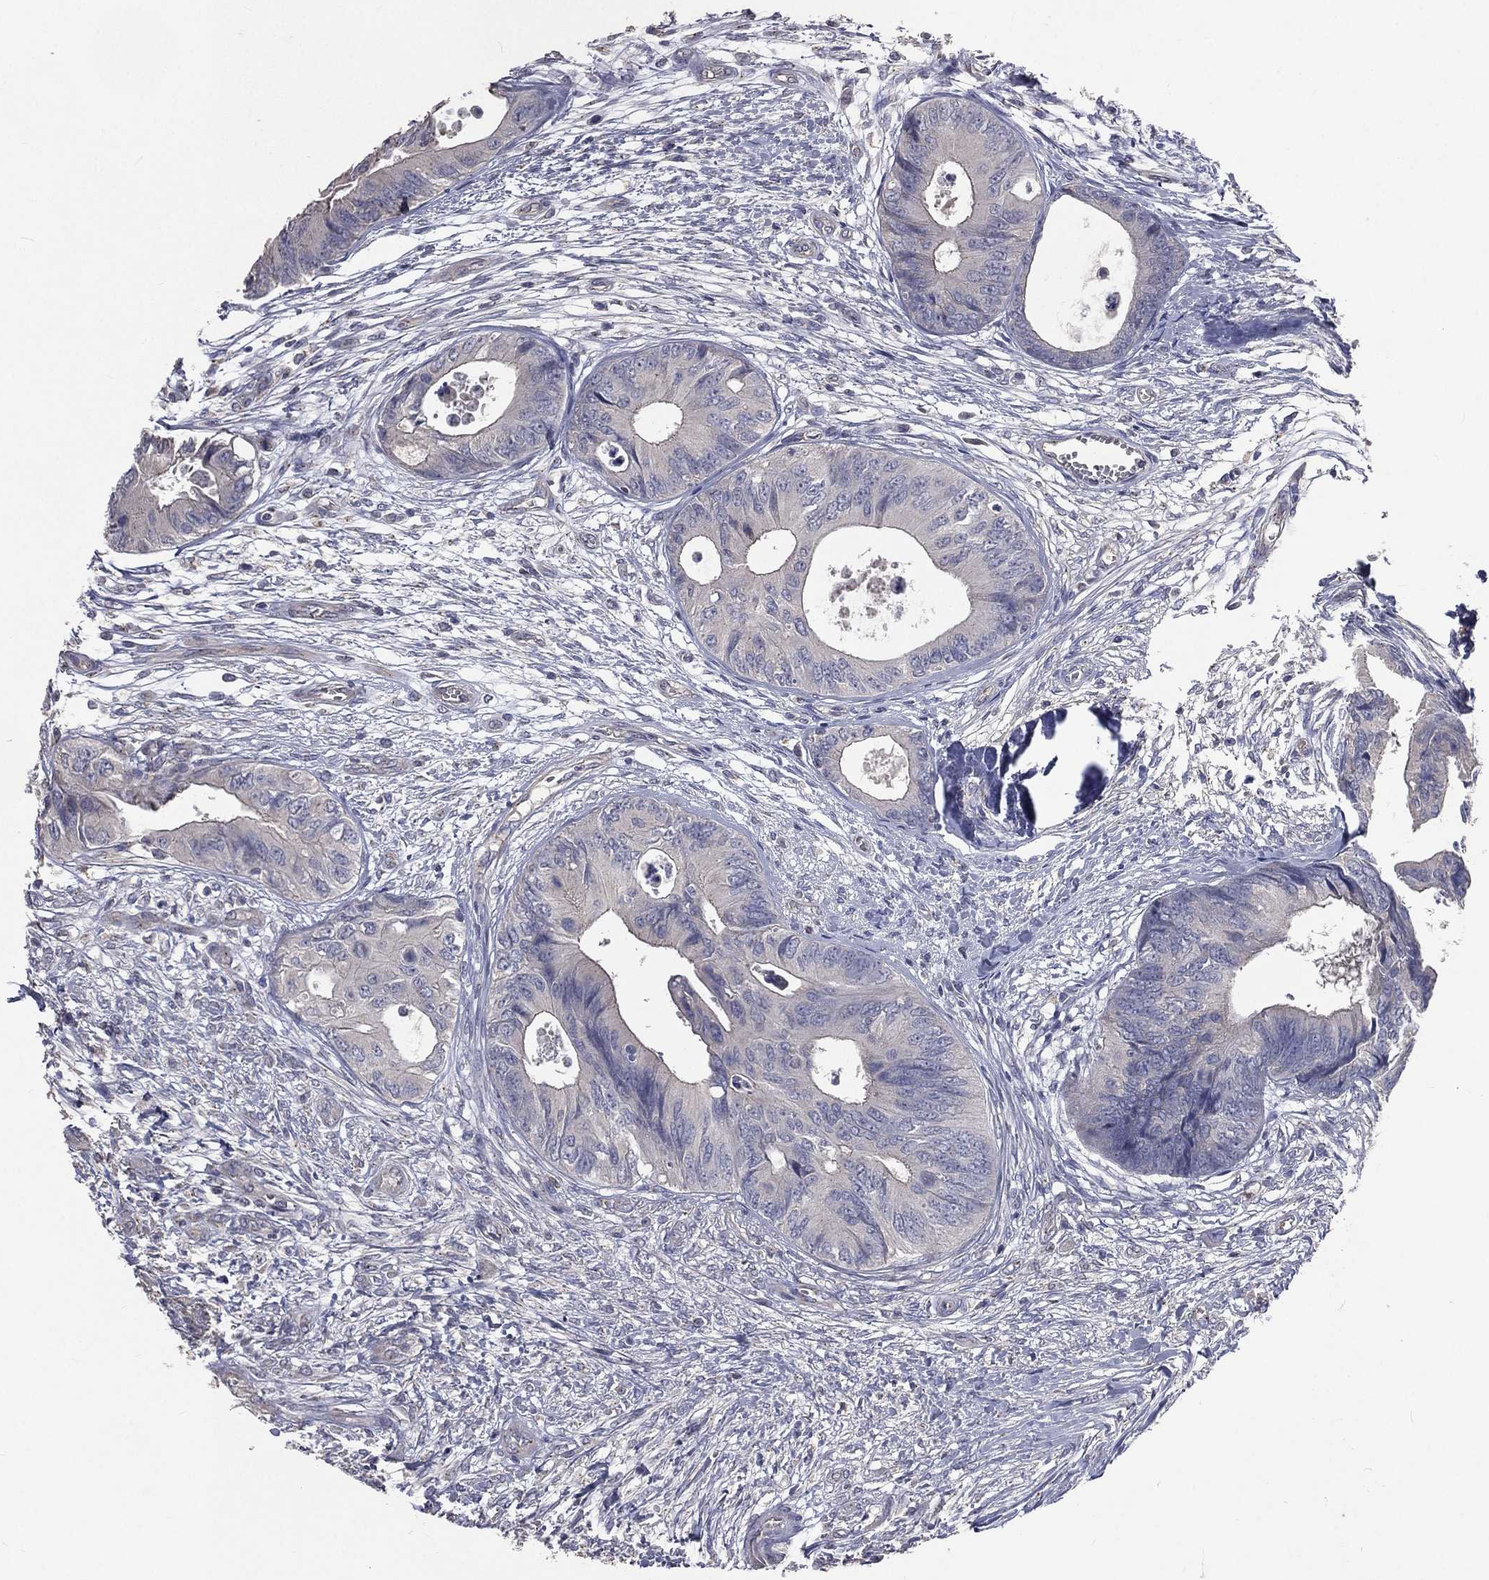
{"staining": {"intensity": "negative", "quantity": "none", "location": "none"}, "tissue": "colorectal cancer", "cell_type": "Tumor cells", "image_type": "cancer", "snomed": [{"axis": "morphology", "description": "Normal tissue, NOS"}, {"axis": "morphology", "description": "Adenocarcinoma, NOS"}, {"axis": "topography", "description": "Colon"}], "caption": "Tumor cells show no significant expression in colorectal adenocarcinoma.", "gene": "CROCC", "patient": {"sex": "male", "age": 65}}